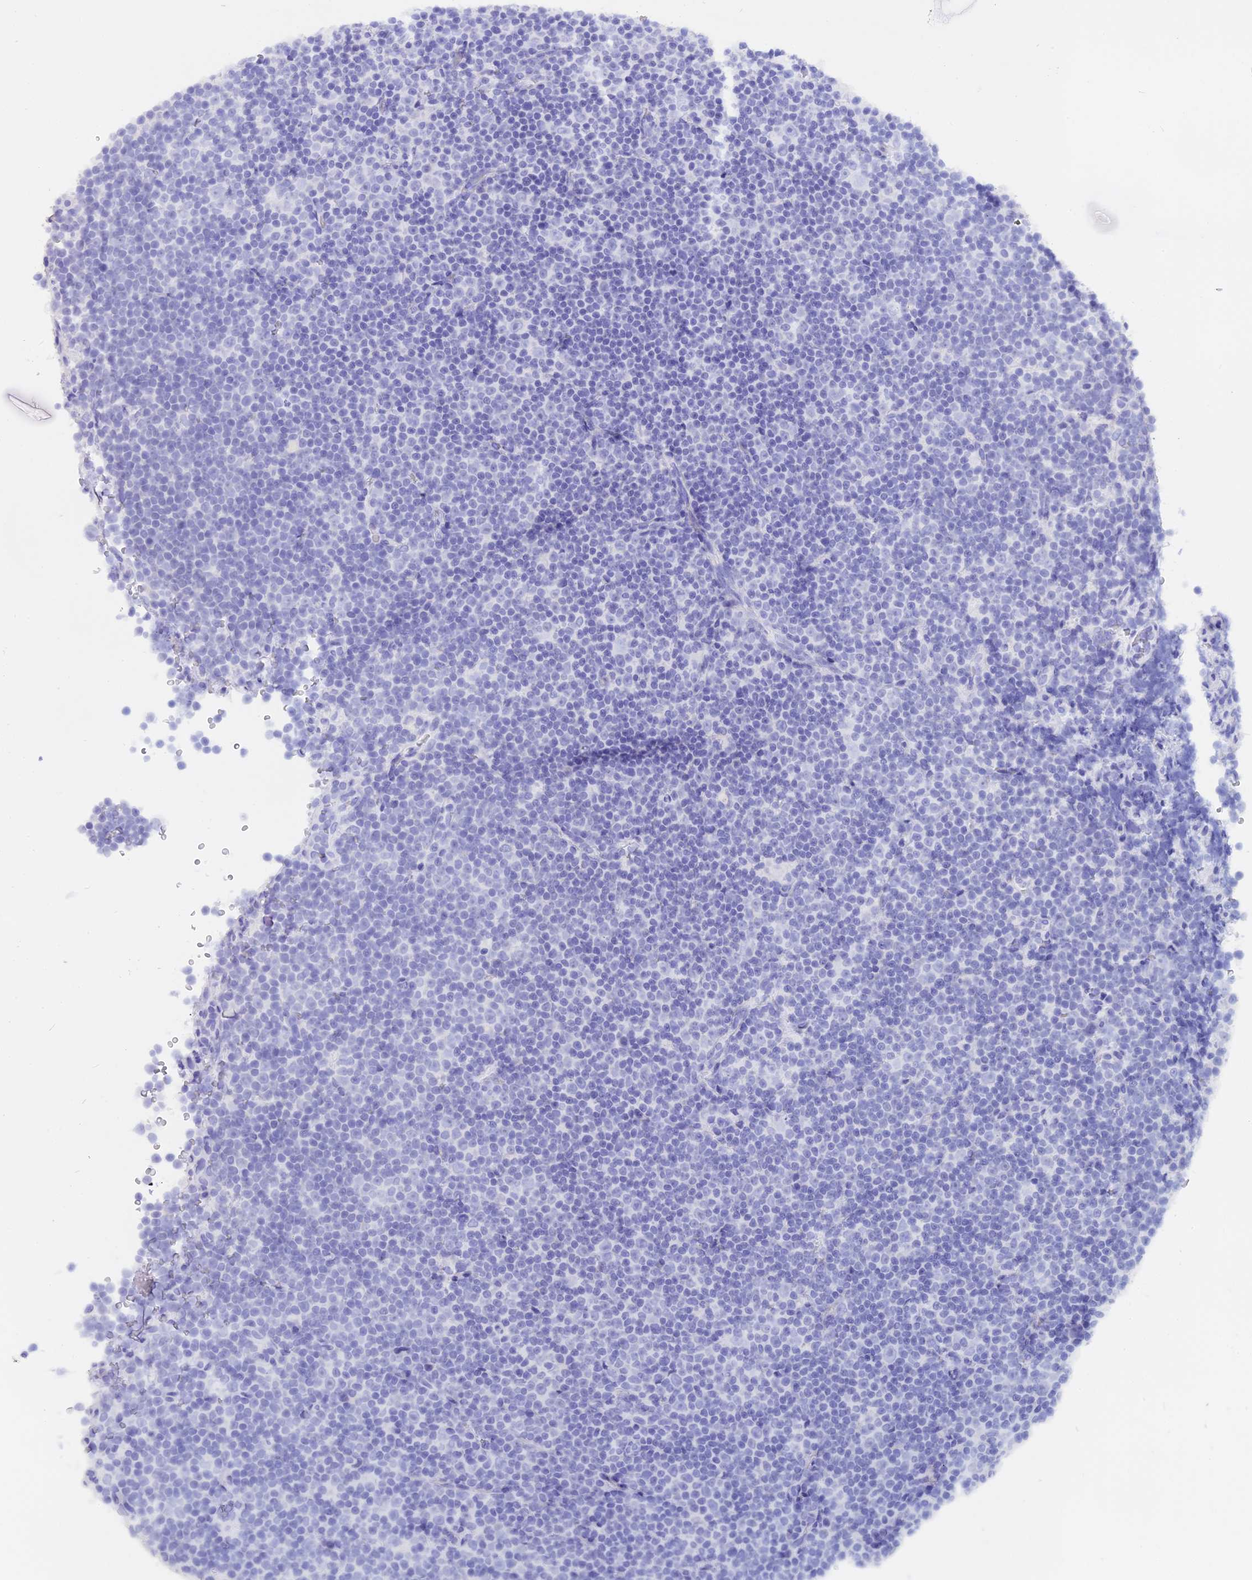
{"staining": {"intensity": "negative", "quantity": "none", "location": "none"}, "tissue": "lymphoma", "cell_type": "Tumor cells", "image_type": "cancer", "snomed": [{"axis": "morphology", "description": "Malignant lymphoma, non-Hodgkin's type, Low grade"}, {"axis": "topography", "description": "Lymph node"}], "caption": "A histopathology image of human lymphoma is negative for staining in tumor cells. (Stains: DAB IHC with hematoxylin counter stain, Microscopy: brightfield microscopy at high magnification).", "gene": "ISCA1", "patient": {"sex": "female", "age": 67}}